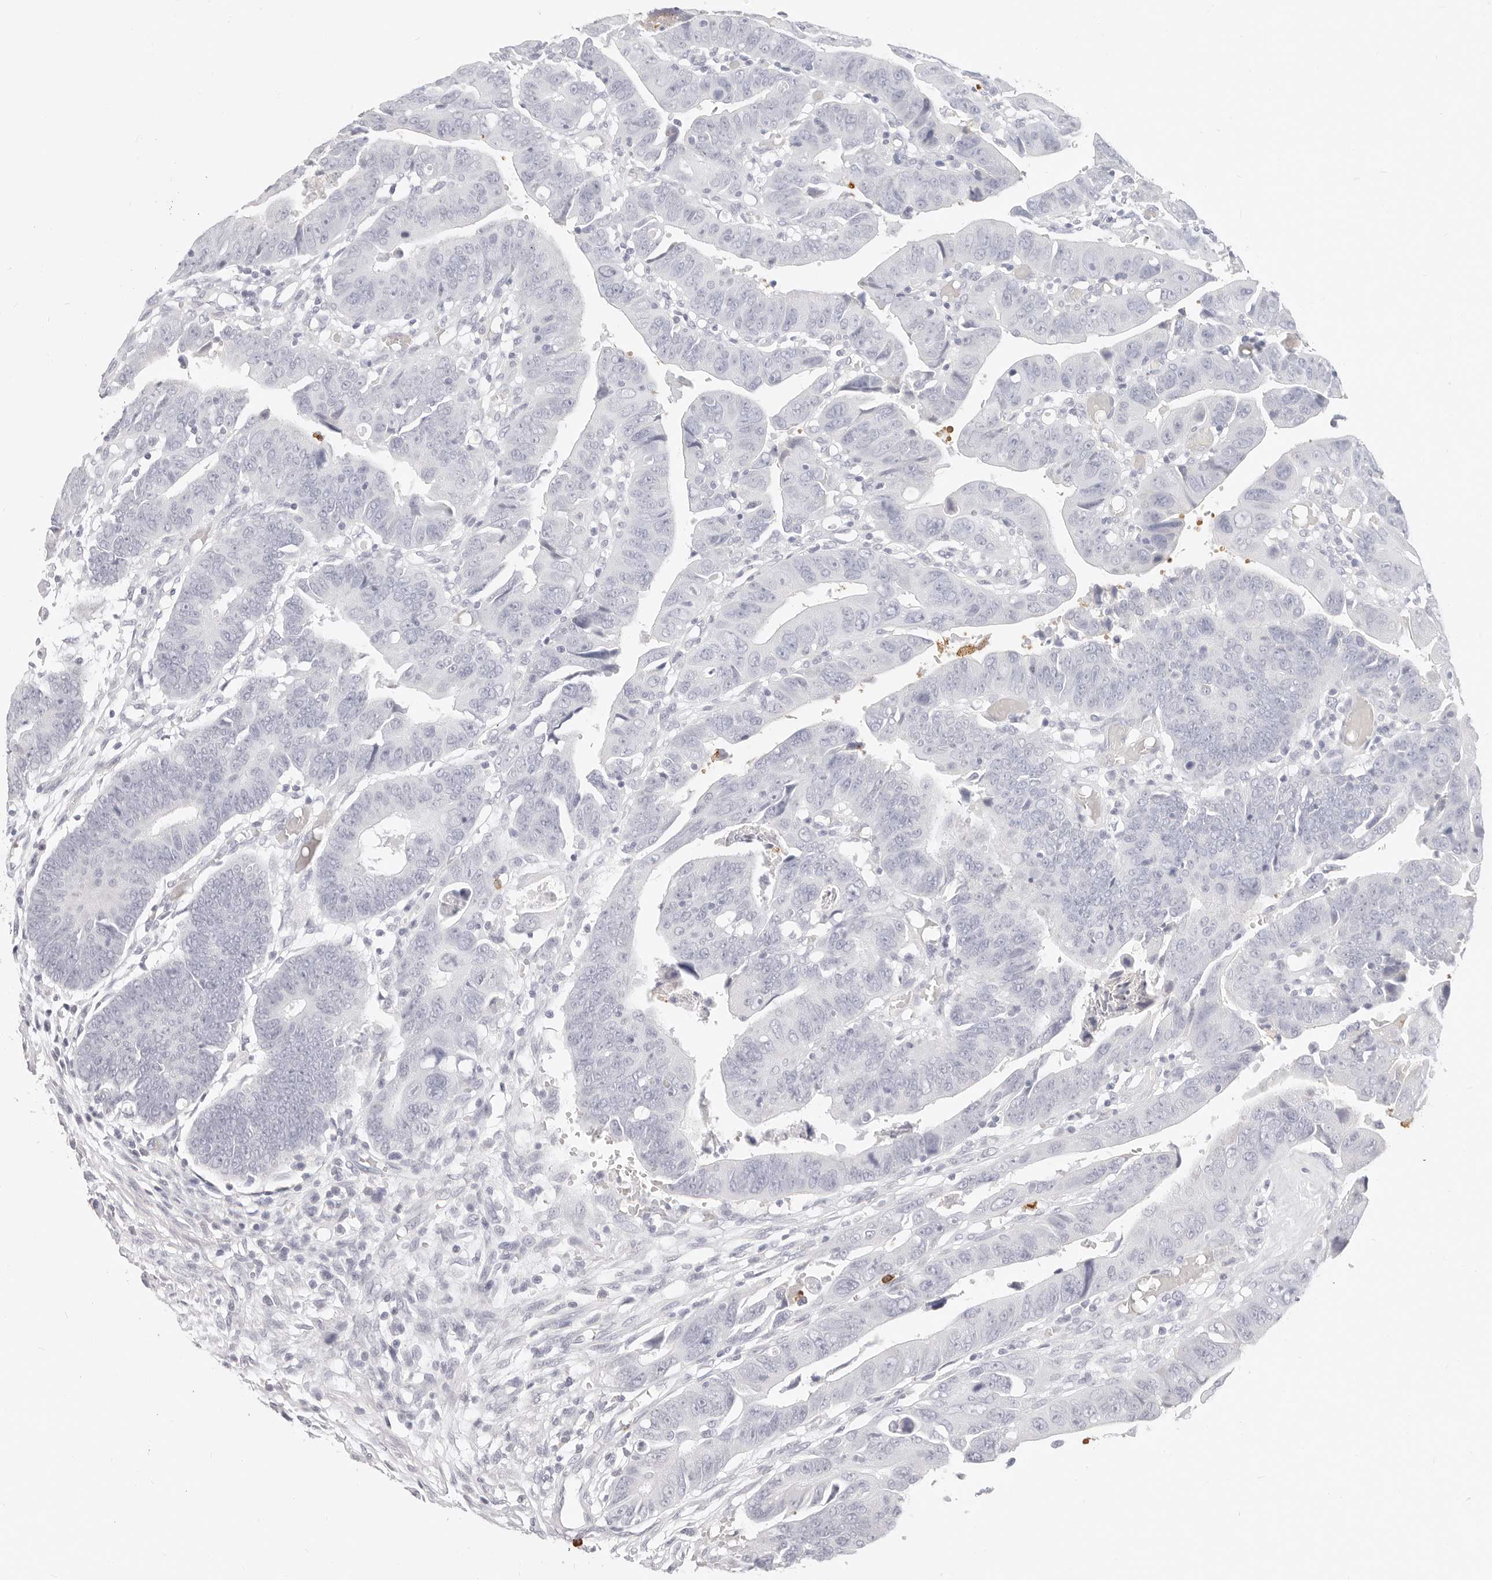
{"staining": {"intensity": "negative", "quantity": "none", "location": "none"}, "tissue": "colorectal cancer", "cell_type": "Tumor cells", "image_type": "cancer", "snomed": [{"axis": "morphology", "description": "Adenocarcinoma, NOS"}, {"axis": "topography", "description": "Rectum"}], "caption": "Colorectal cancer was stained to show a protein in brown. There is no significant expression in tumor cells. (Stains: DAB immunohistochemistry (IHC) with hematoxylin counter stain, Microscopy: brightfield microscopy at high magnification).", "gene": "CAMP", "patient": {"sex": "female", "age": 65}}